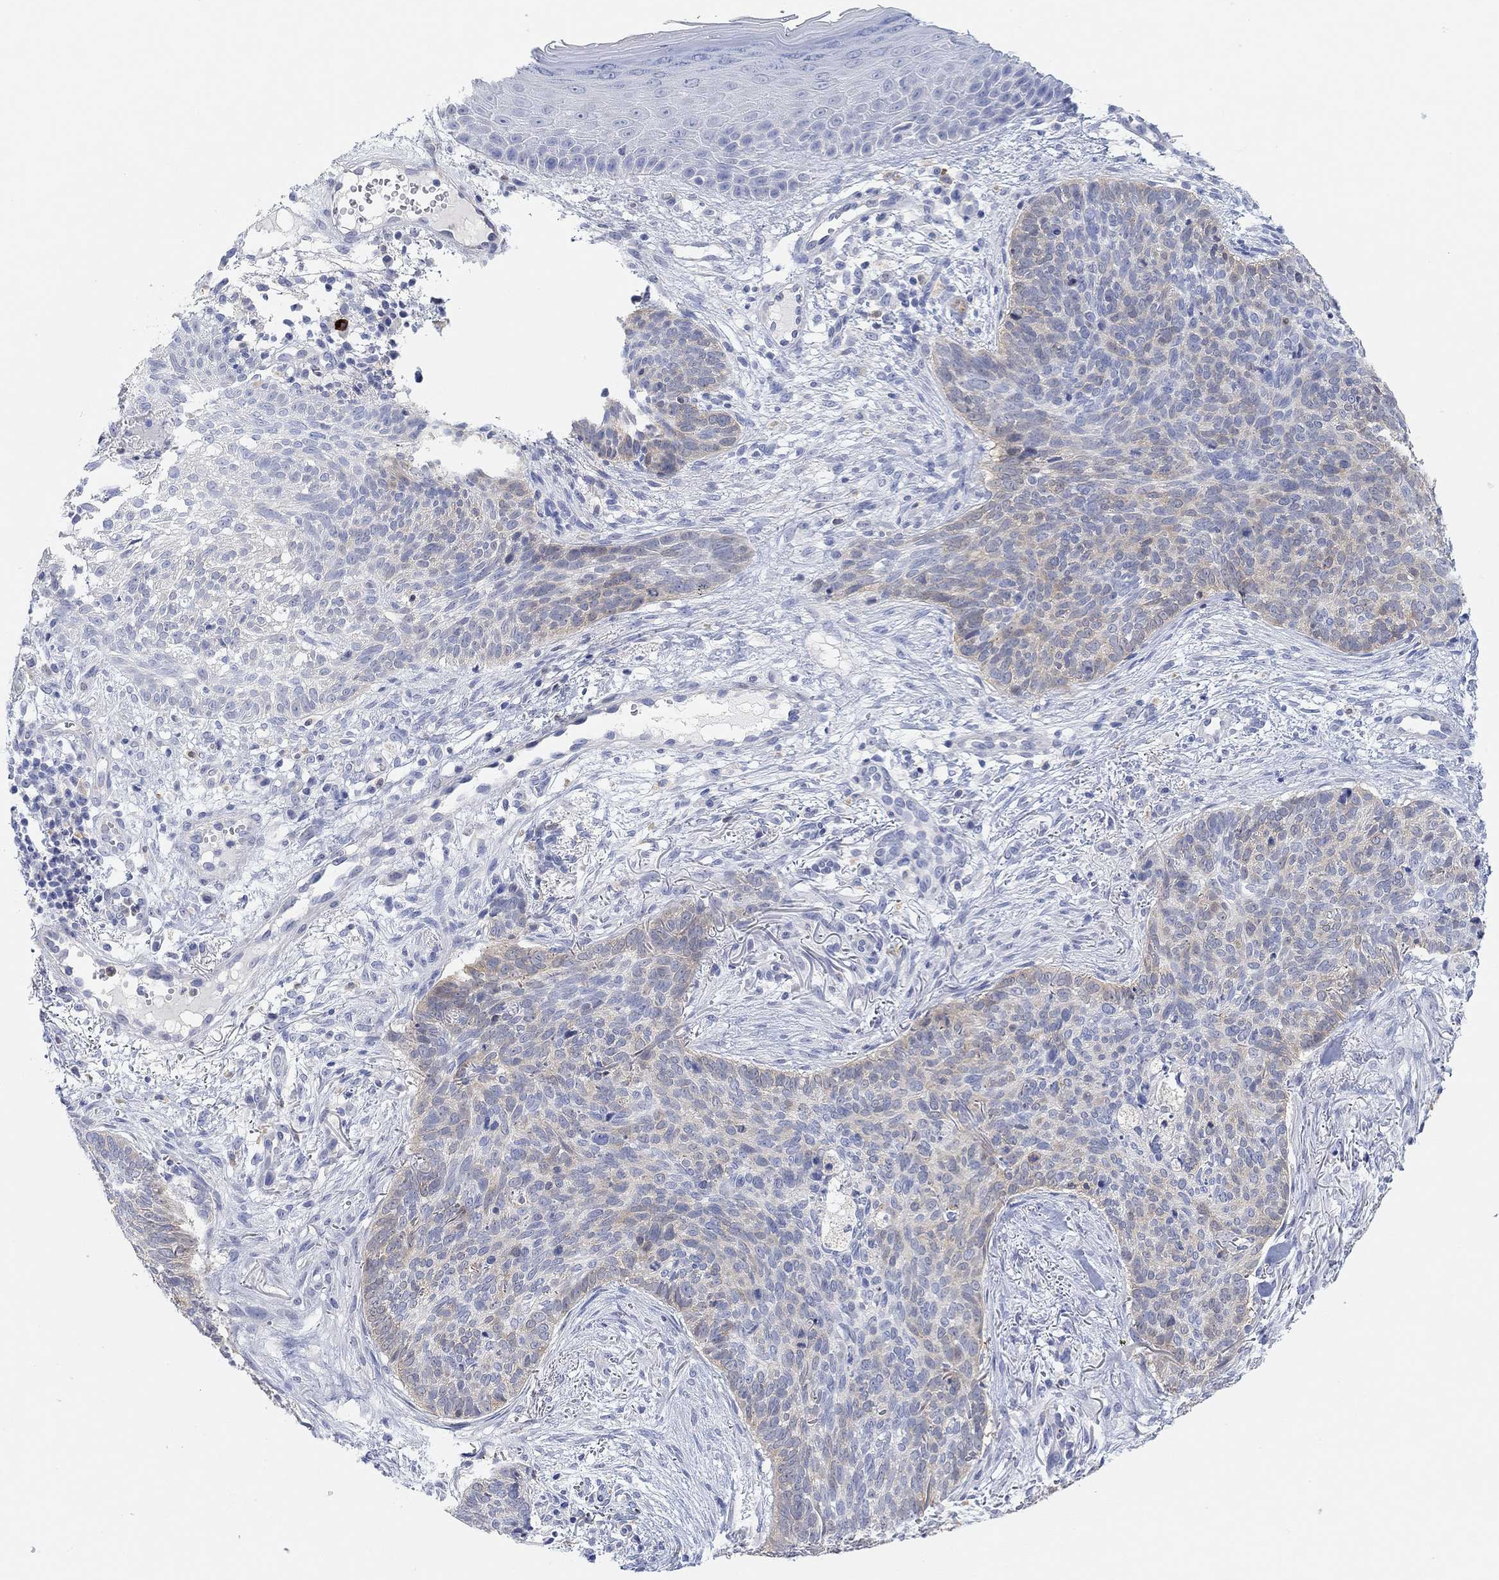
{"staining": {"intensity": "weak", "quantity": "<25%", "location": "cytoplasmic/membranous"}, "tissue": "skin cancer", "cell_type": "Tumor cells", "image_type": "cancer", "snomed": [{"axis": "morphology", "description": "Basal cell carcinoma"}, {"axis": "topography", "description": "Skin"}], "caption": "Micrograph shows no significant protein expression in tumor cells of skin cancer.", "gene": "VAT1L", "patient": {"sex": "male", "age": 64}}